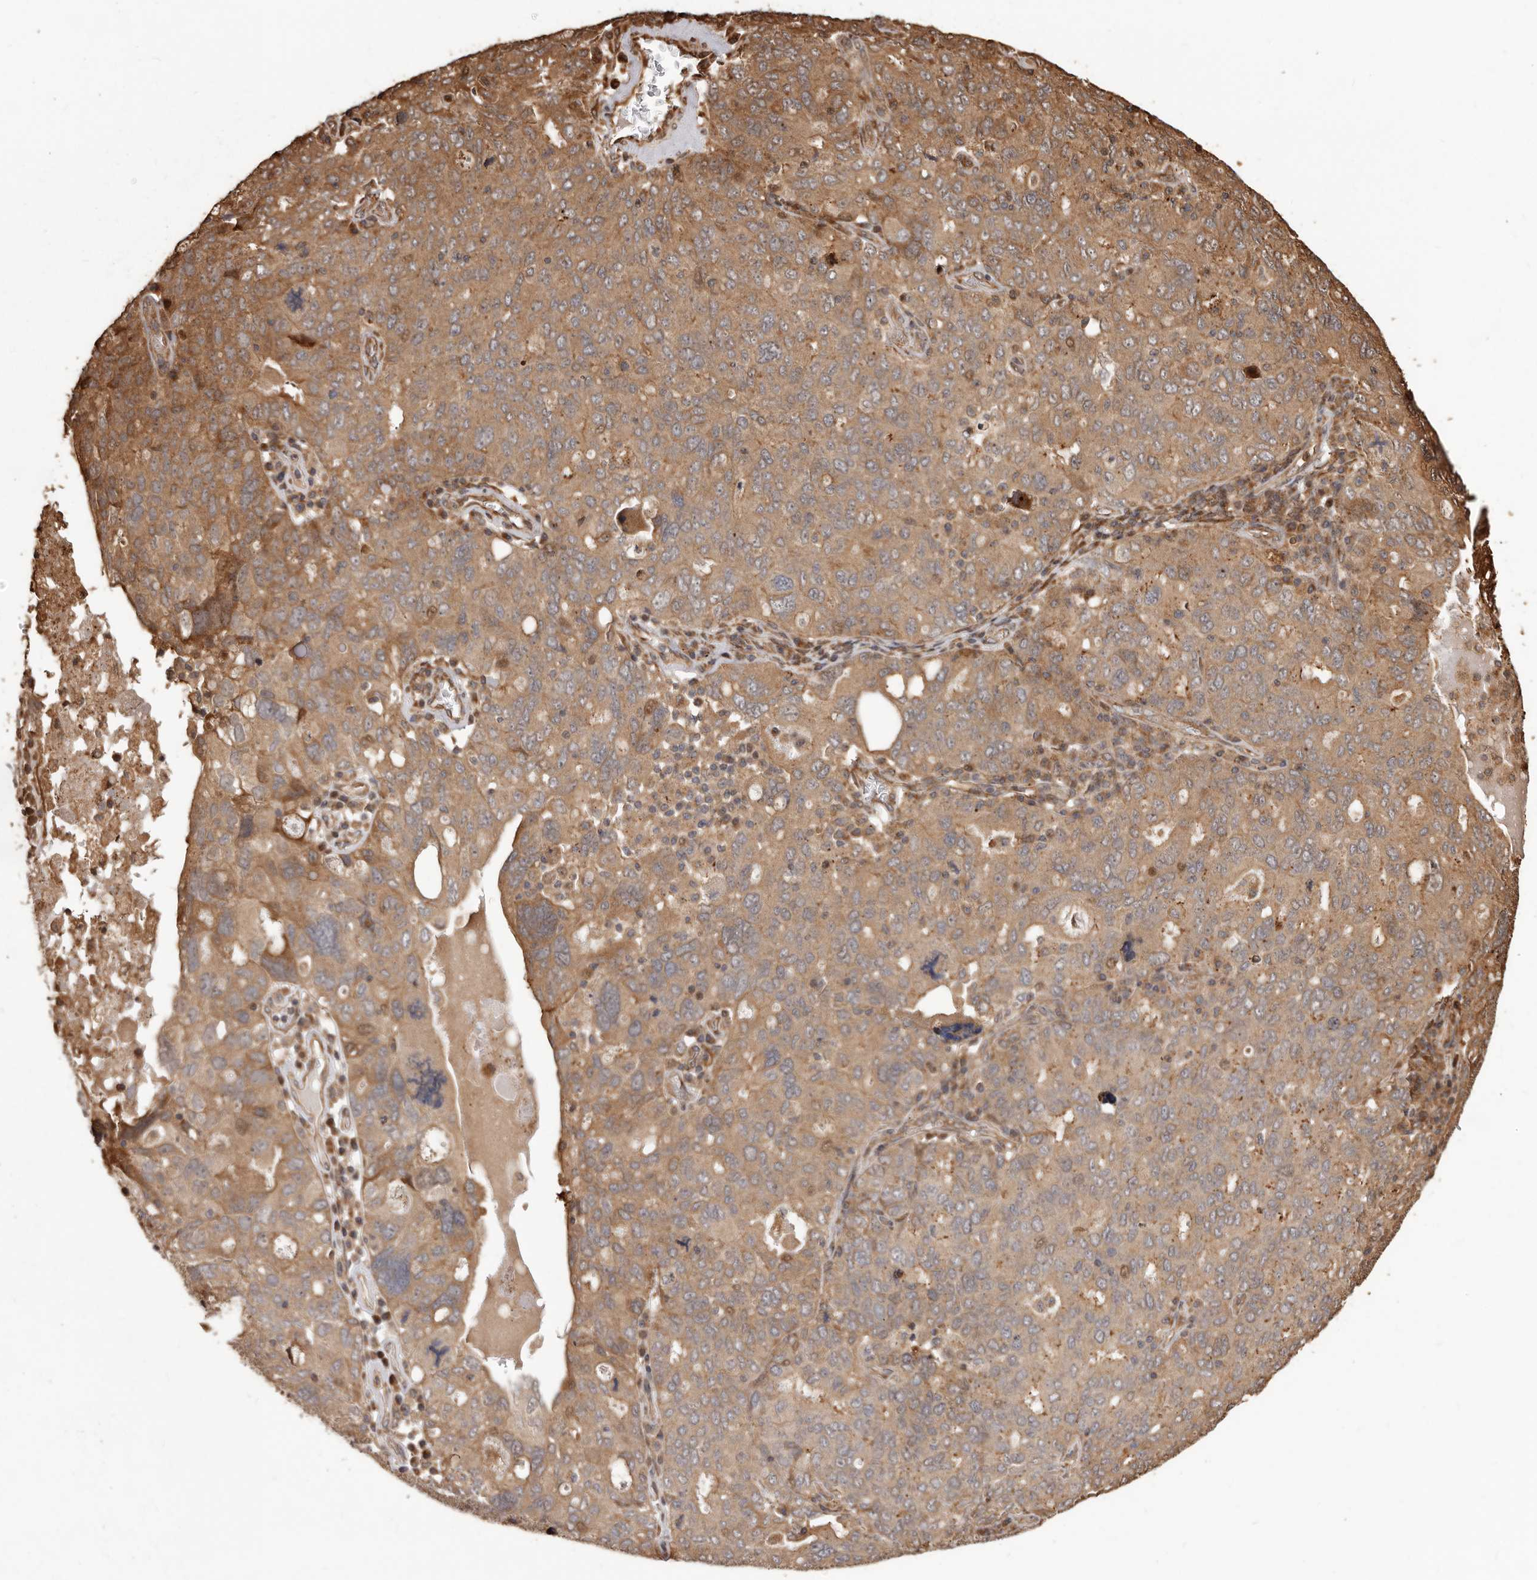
{"staining": {"intensity": "moderate", "quantity": "25%-75%", "location": "cytoplasmic/membranous"}, "tissue": "ovarian cancer", "cell_type": "Tumor cells", "image_type": "cancer", "snomed": [{"axis": "morphology", "description": "Carcinoma, endometroid"}, {"axis": "topography", "description": "Ovary"}], "caption": "Protein expression by immunohistochemistry (IHC) exhibits moderate cytoplasmic/membranous staining in about 25%-75% of tumor cells in endometroid carcinoma (ovarian).", "gene": "MTO1", "patient": {"sex": "female", "age": 62}}